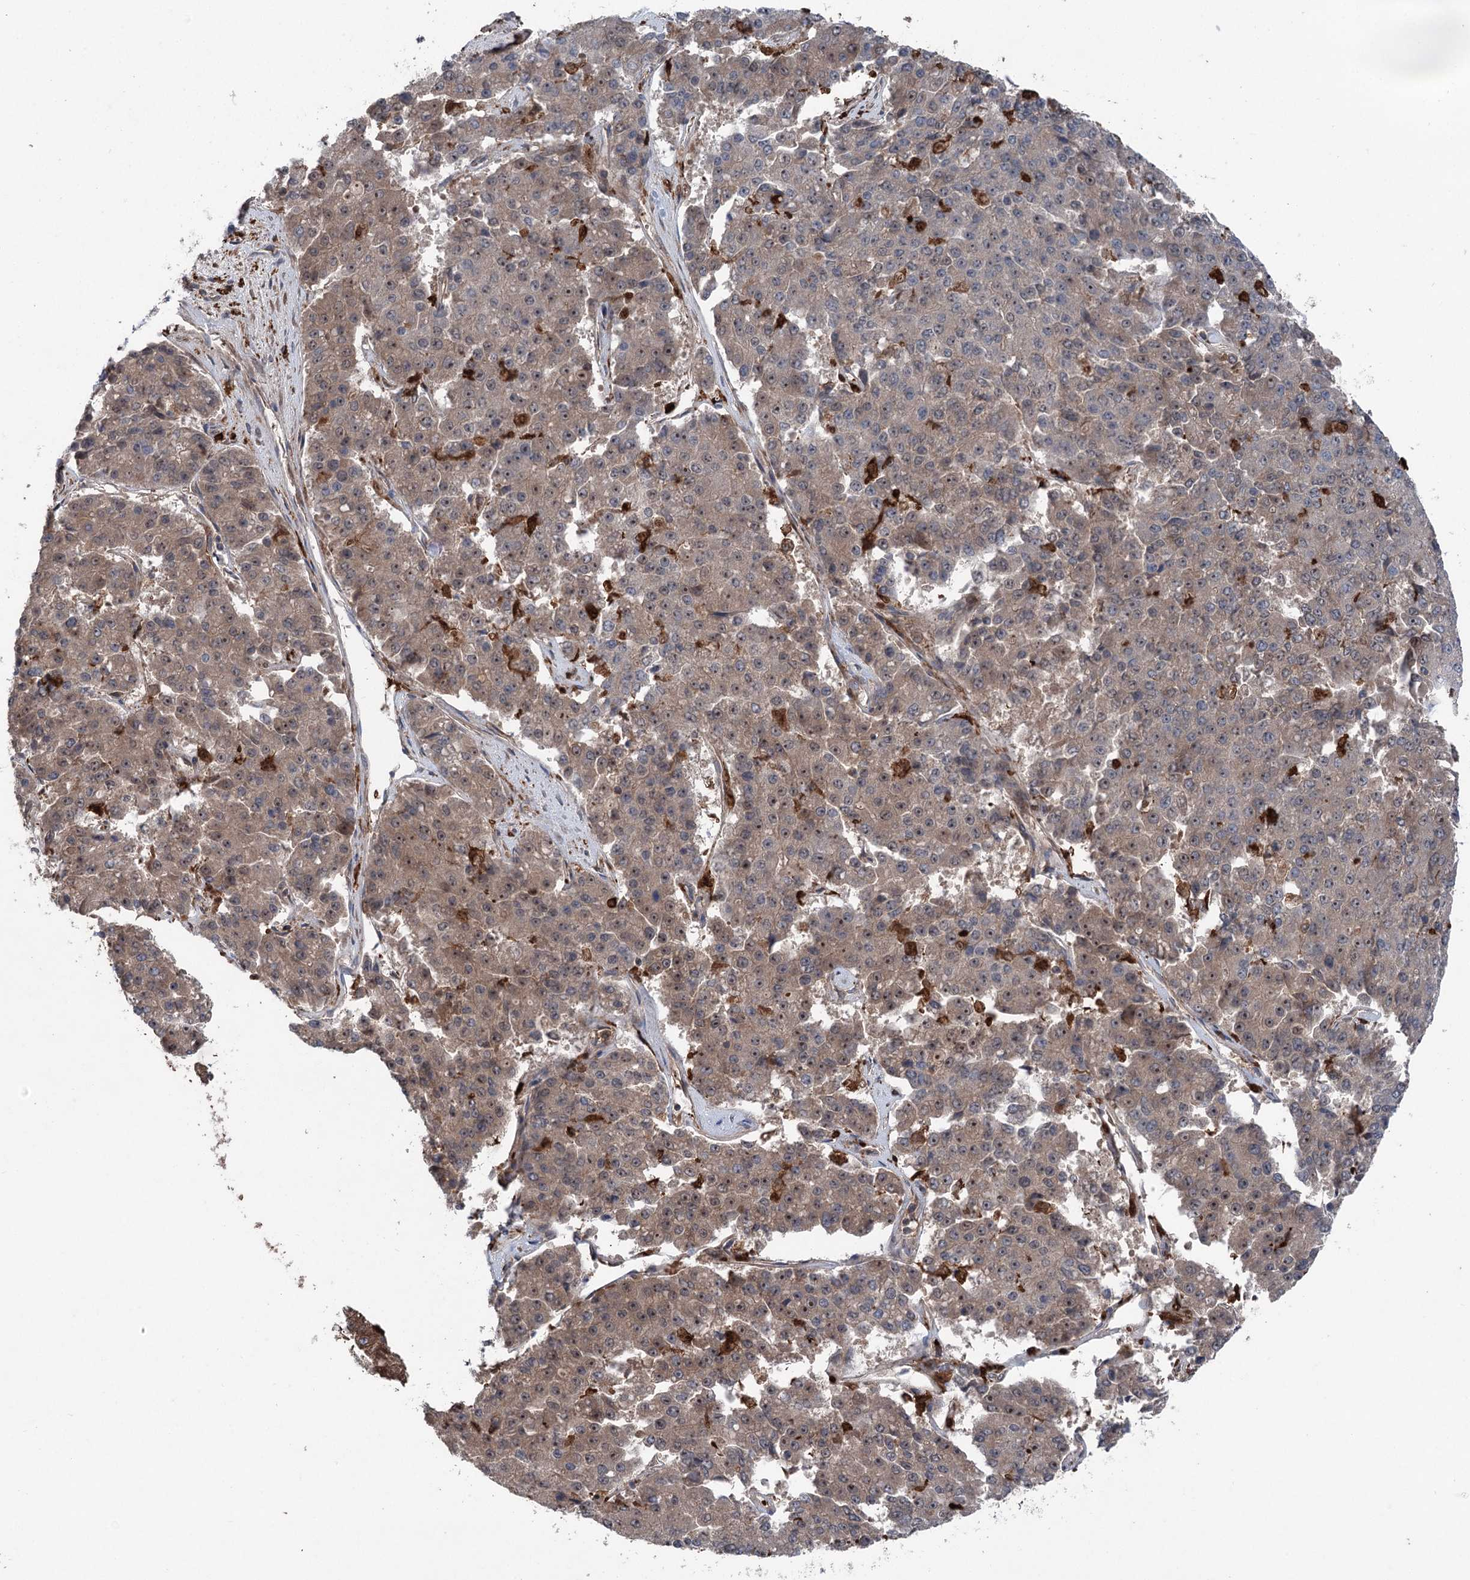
{"staining": {"intensity": "moderate", "quantity": "25%-75%", "location": "cytoplasmic/membranous,nuclear"}, "tissue": "pancreatic cancer", "cell_type": "Tumor cells", "image_type": "cancer", "snomed": [{"axis": "morphology", "description": "Adenocarcinoma, NOS"}, {"axis": "topography", "description": "Pancreas"}], "caption": "Immunohistochemical staining of pancreatic cancer (adenocarcinoma) reveals medium levels of moderate cytoplasmic/membranous and nuclear protein expression in about 25%-75% of tumor cells.", "gene": "PPP1R21", "patient": {"sex": "male", "age": 50}}